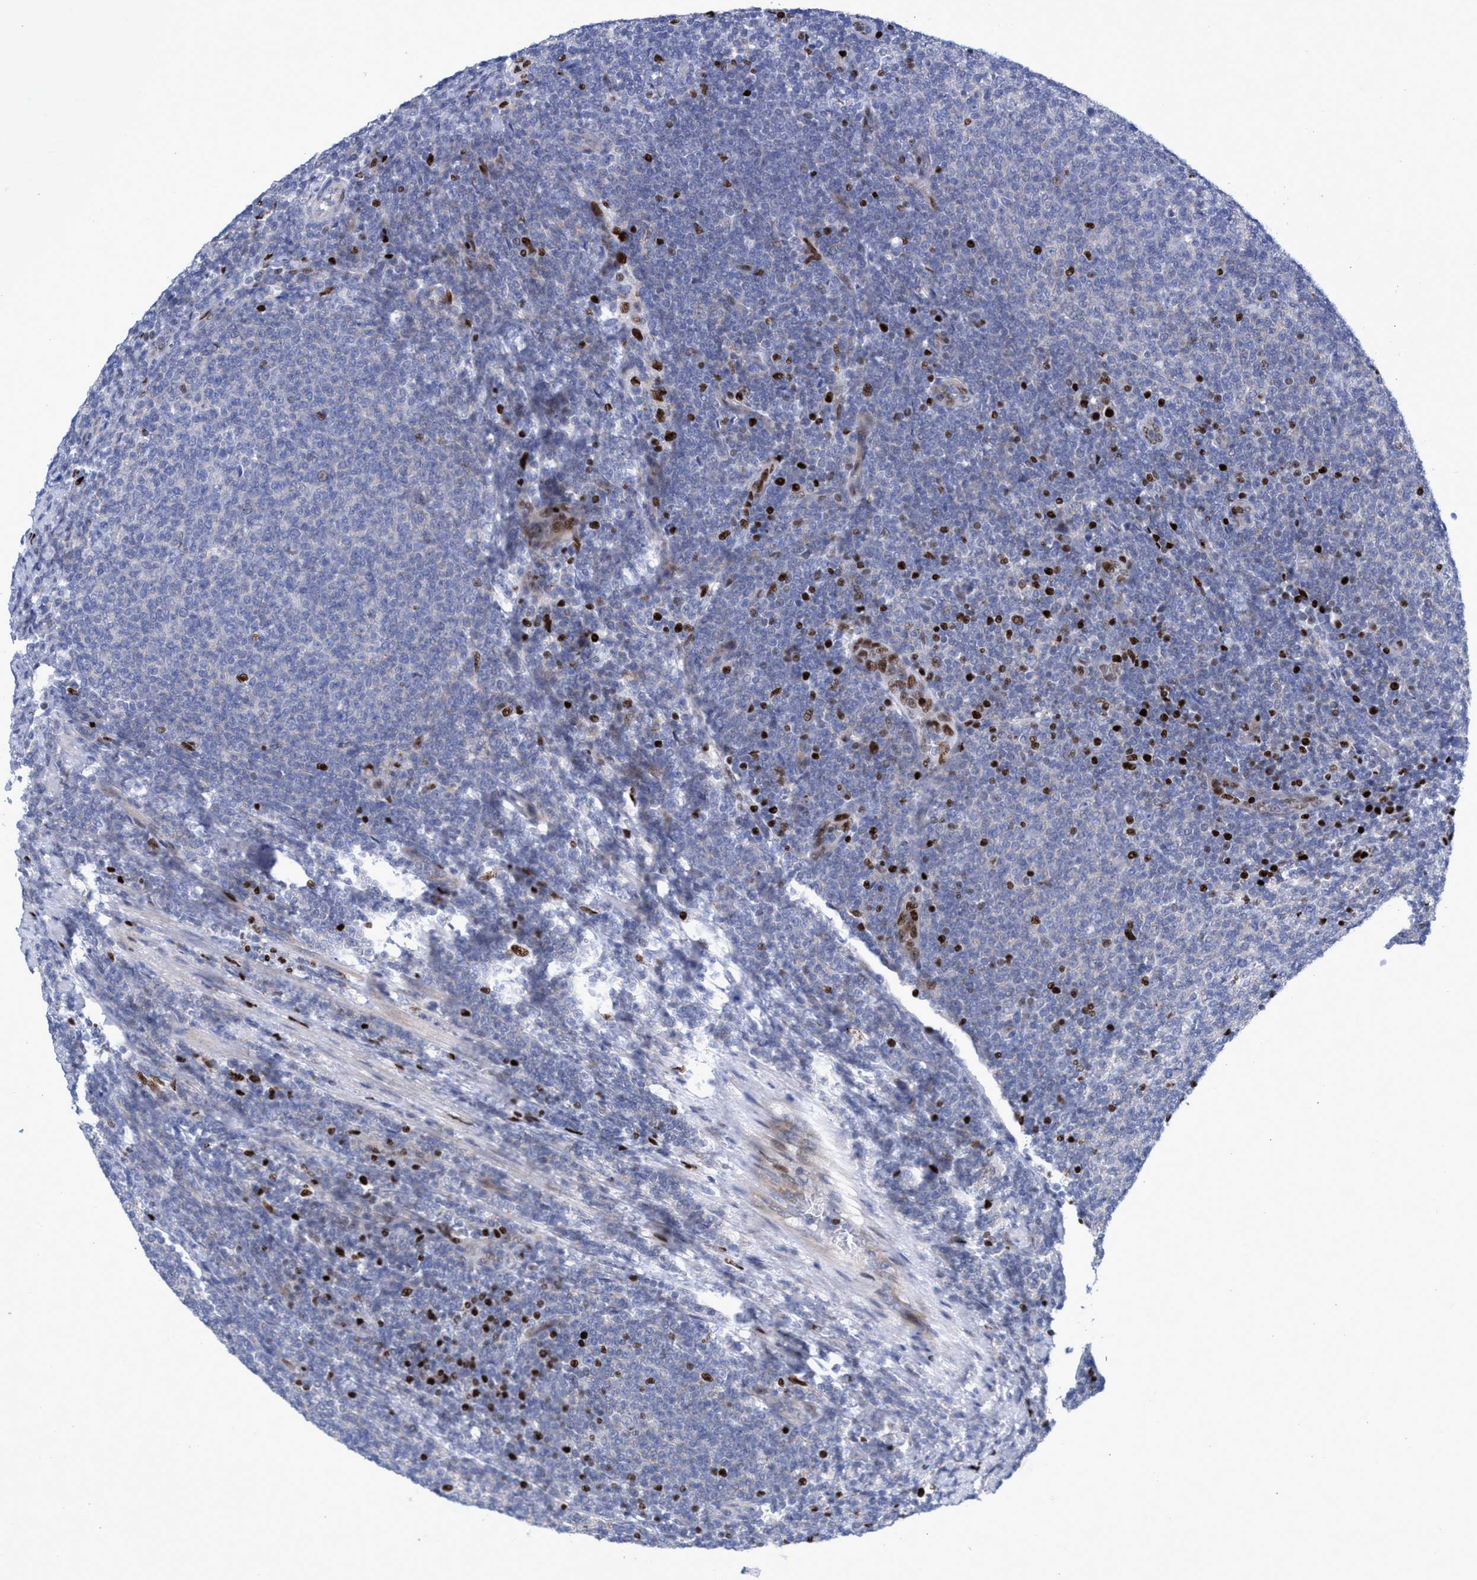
{"staining": {"intensity": "strong", "quantity": "<25%", "location": "nuclear"}, "tissue": "lymphoma", "cell_type": "Tumor cells", "image_type": "cancer", "snomed": [{"axis": "morphology", "description": "Malignant lymphoma, non-Hodgkin's type, Low grade"}, {"axis": "topography", "description": "Lymph node"}], "caption": "Immunohistochemical staining of human lymphoma demonstrates medium levels of strong nuclear positivity in about <25% of tumor cells. The protein is stained brown, and the nuclei are stained in blue (DAB (3,3'-diaminobenzidine) IHC with brightfield microscopy, high magnification).", "gene": "R3HCC1", "patient": {"sex": "male", "age": 66}}